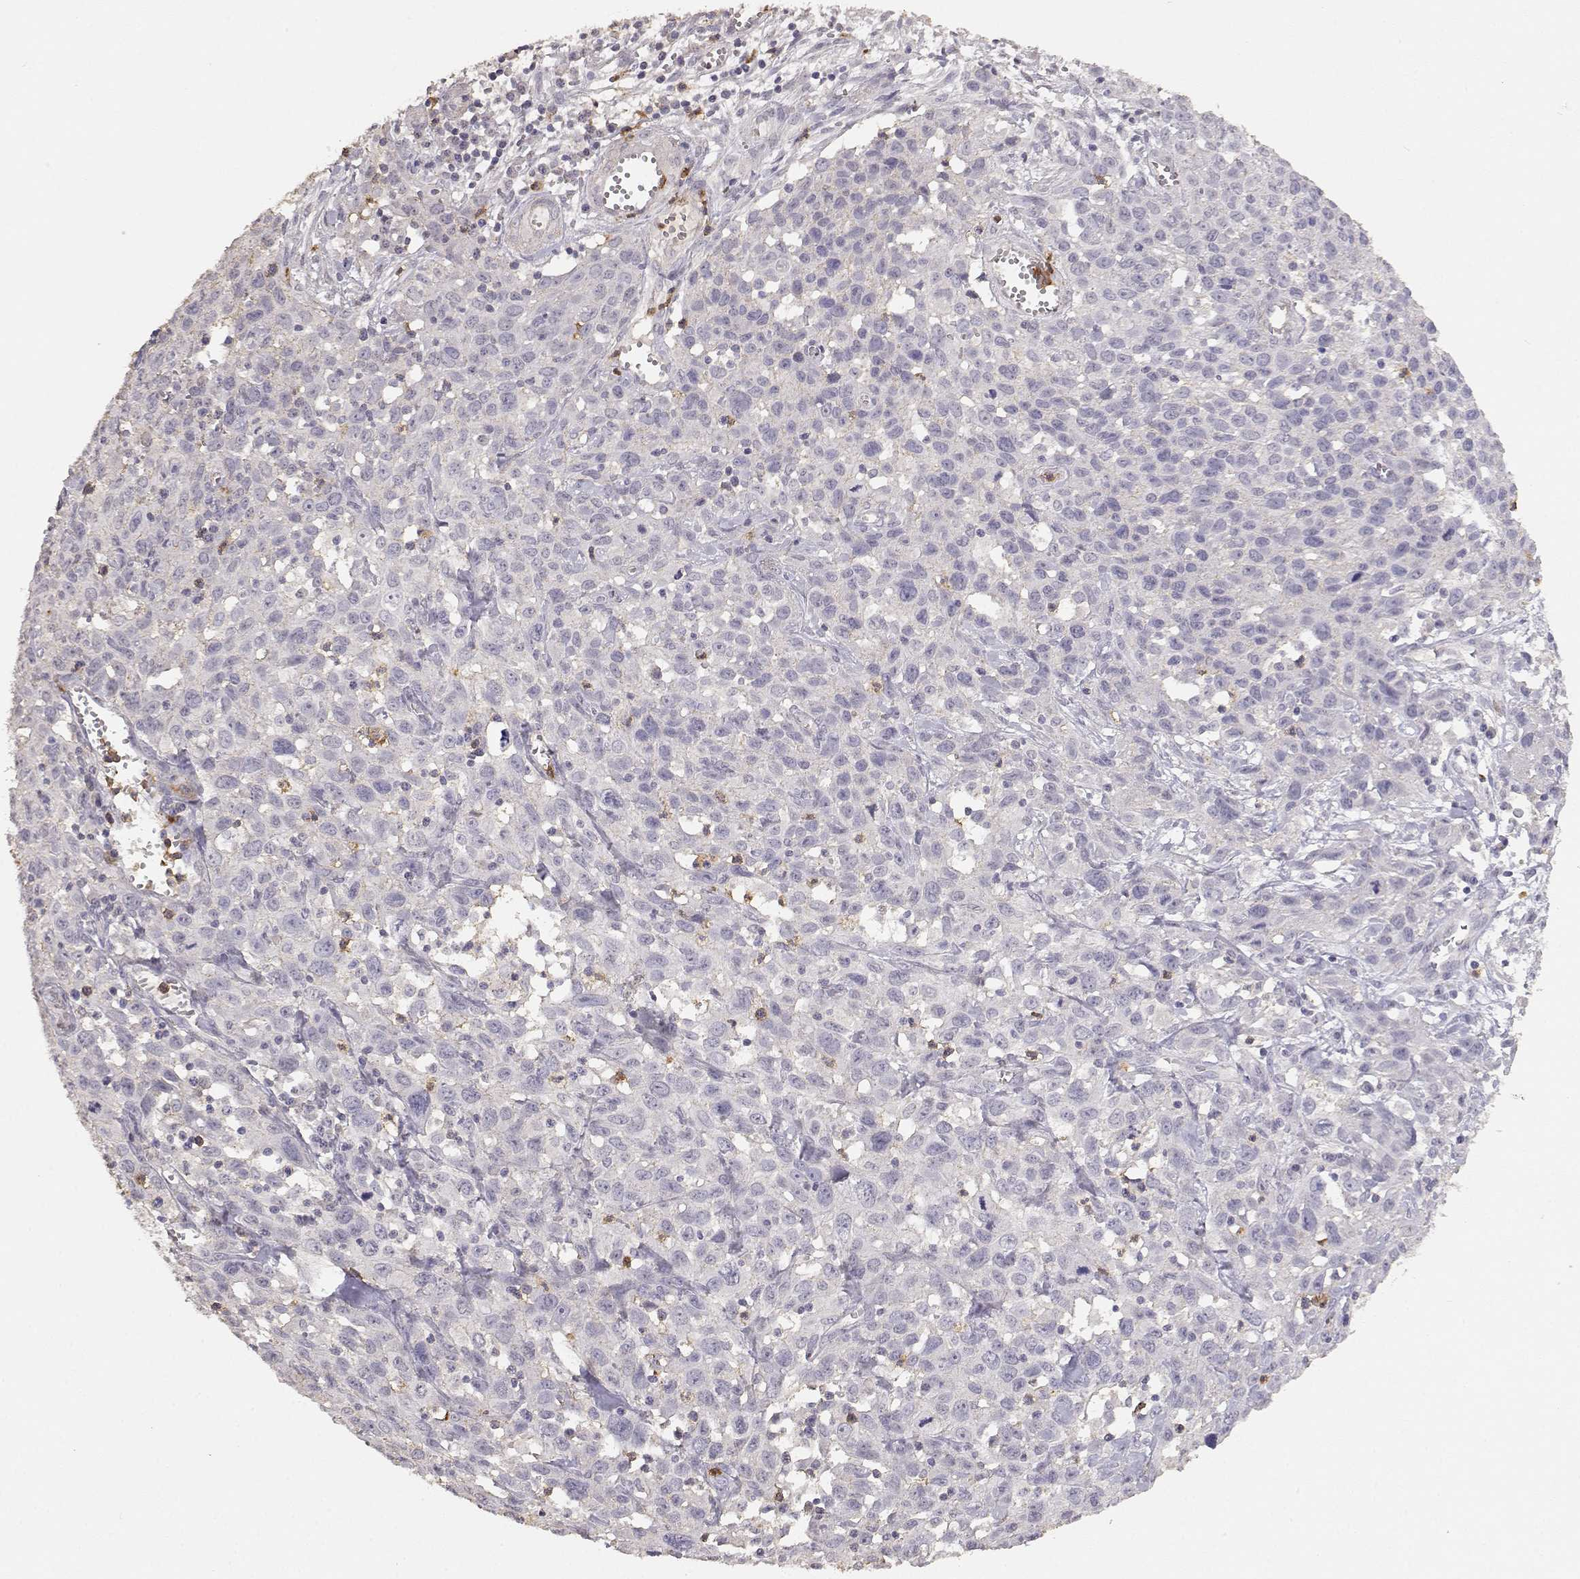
{"staining": {"intensity": "moderate", "quantity": "<25%", "location": "cytoplasmic/membranous"}, "tissue": "cervical cancer", "cell_type": "Tumor cells", "image_type": "cancer", "snomed": [{"axis": "morphology", "description": "Squamous cell carcinoma, NOS"}, {"axis": "topography", "description": "Cervix"}], "caption": "Immunohistochemistry (IHC) photomicrograph of cervical cancer (squamous cell carcinoma) stained for a protein (brown), which displays low levels of moderate cytoplasmic/membranous positivity in approximately <25% of tumor cells.", "gene": "TNFRSF10C", "patient": {"sex": "female", "age": 38}}